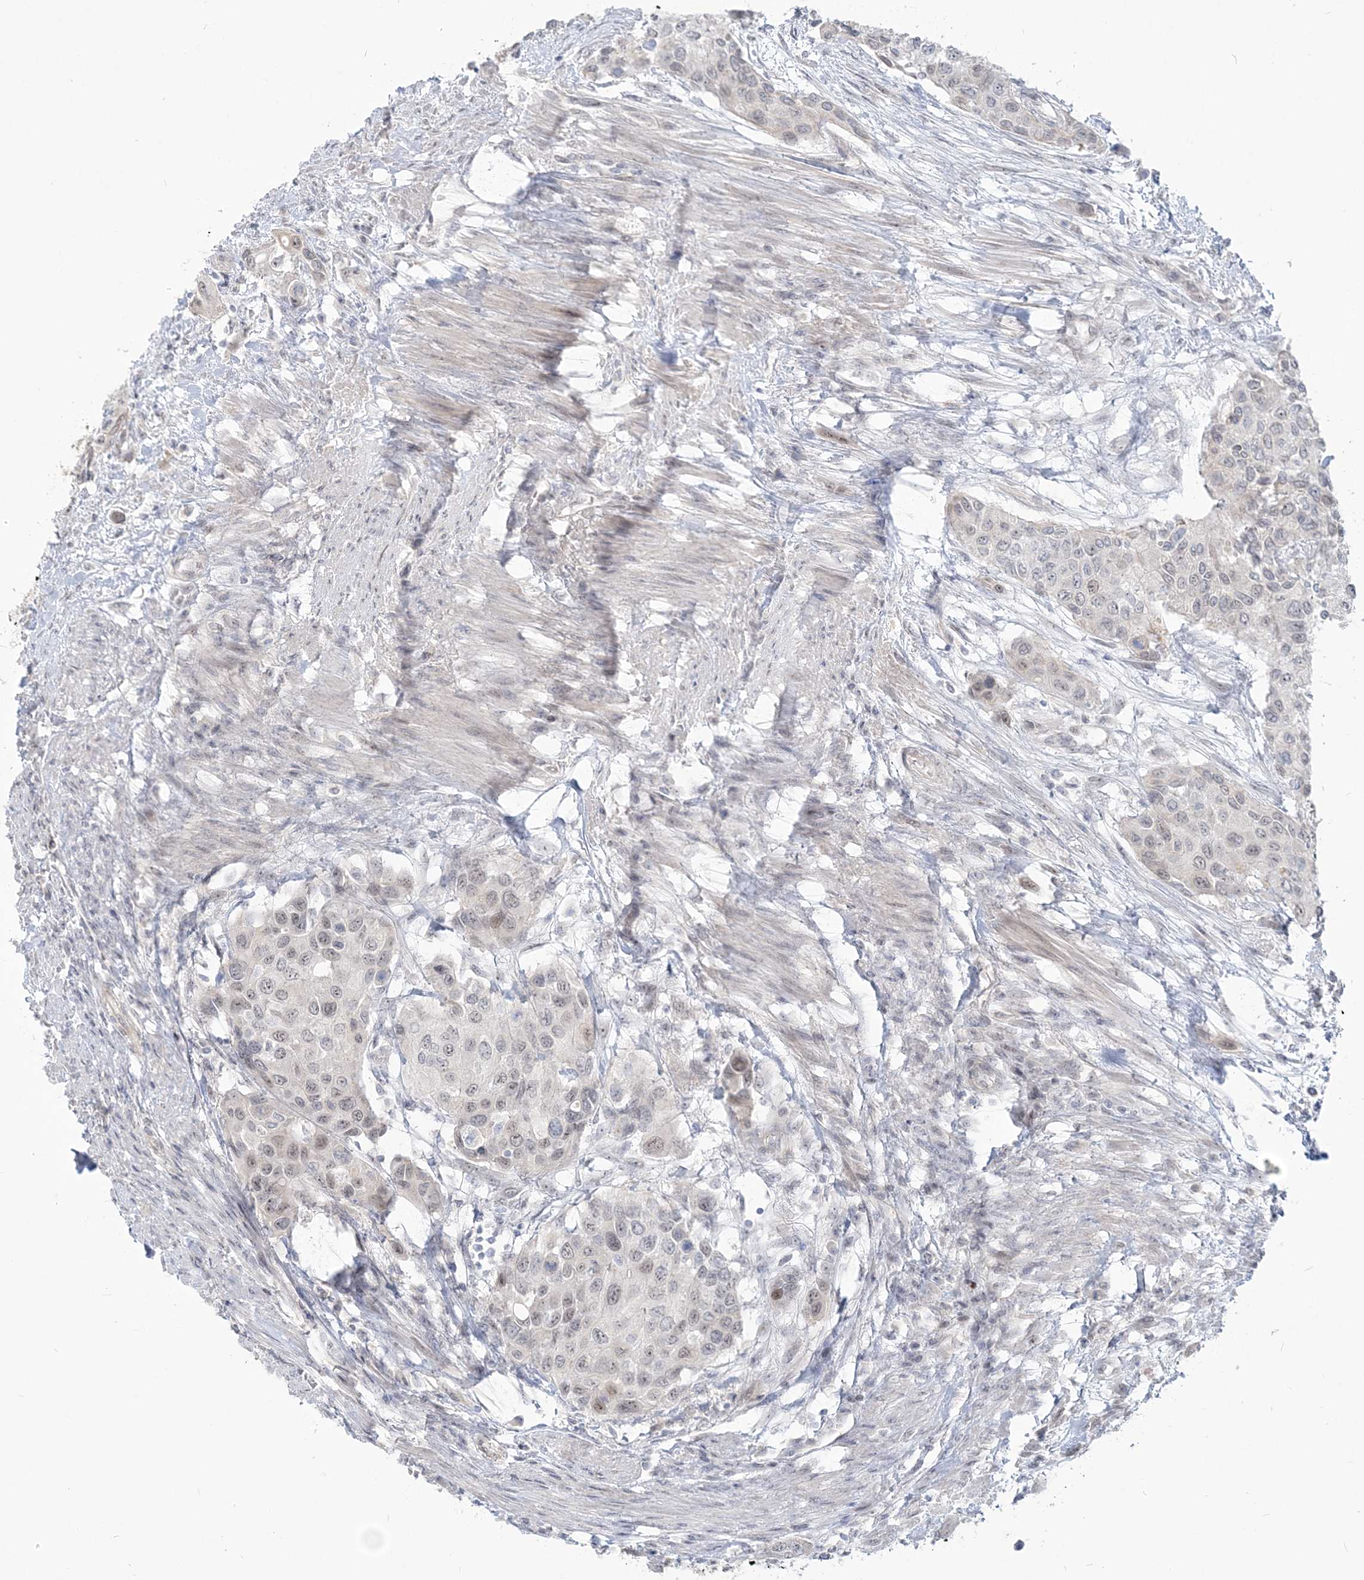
{"staining": {"intensity": "weak", "quantity": "<25%", "location": "nuclear"}, "tissue": "urothelial cancer", "cell_type": "Tumor cells", "image_type": "cancer", "snomed": [{"axis": "morphology", "description": "Normal tissue, NOS"}, {"axis": "morphology", "description": "Urothelial carcinoma, High grade"}, {"axis": "topography", "description": "Vascular tissue"}, {"axis": "topography", "description": "Urinary bladder"}], "caption": "High power microscopy histopathology image of an immunohistochemistry micrograph of urothelial cancer, revealing no significant staining in tumor cells. (Brightfield microscopy of DAB (3,3'-diaminobenzidine) immunohistochemistry (IHC) at high magnification).", "gene": "SDAD1", "patient": {"sex": "female", "age": 56}}